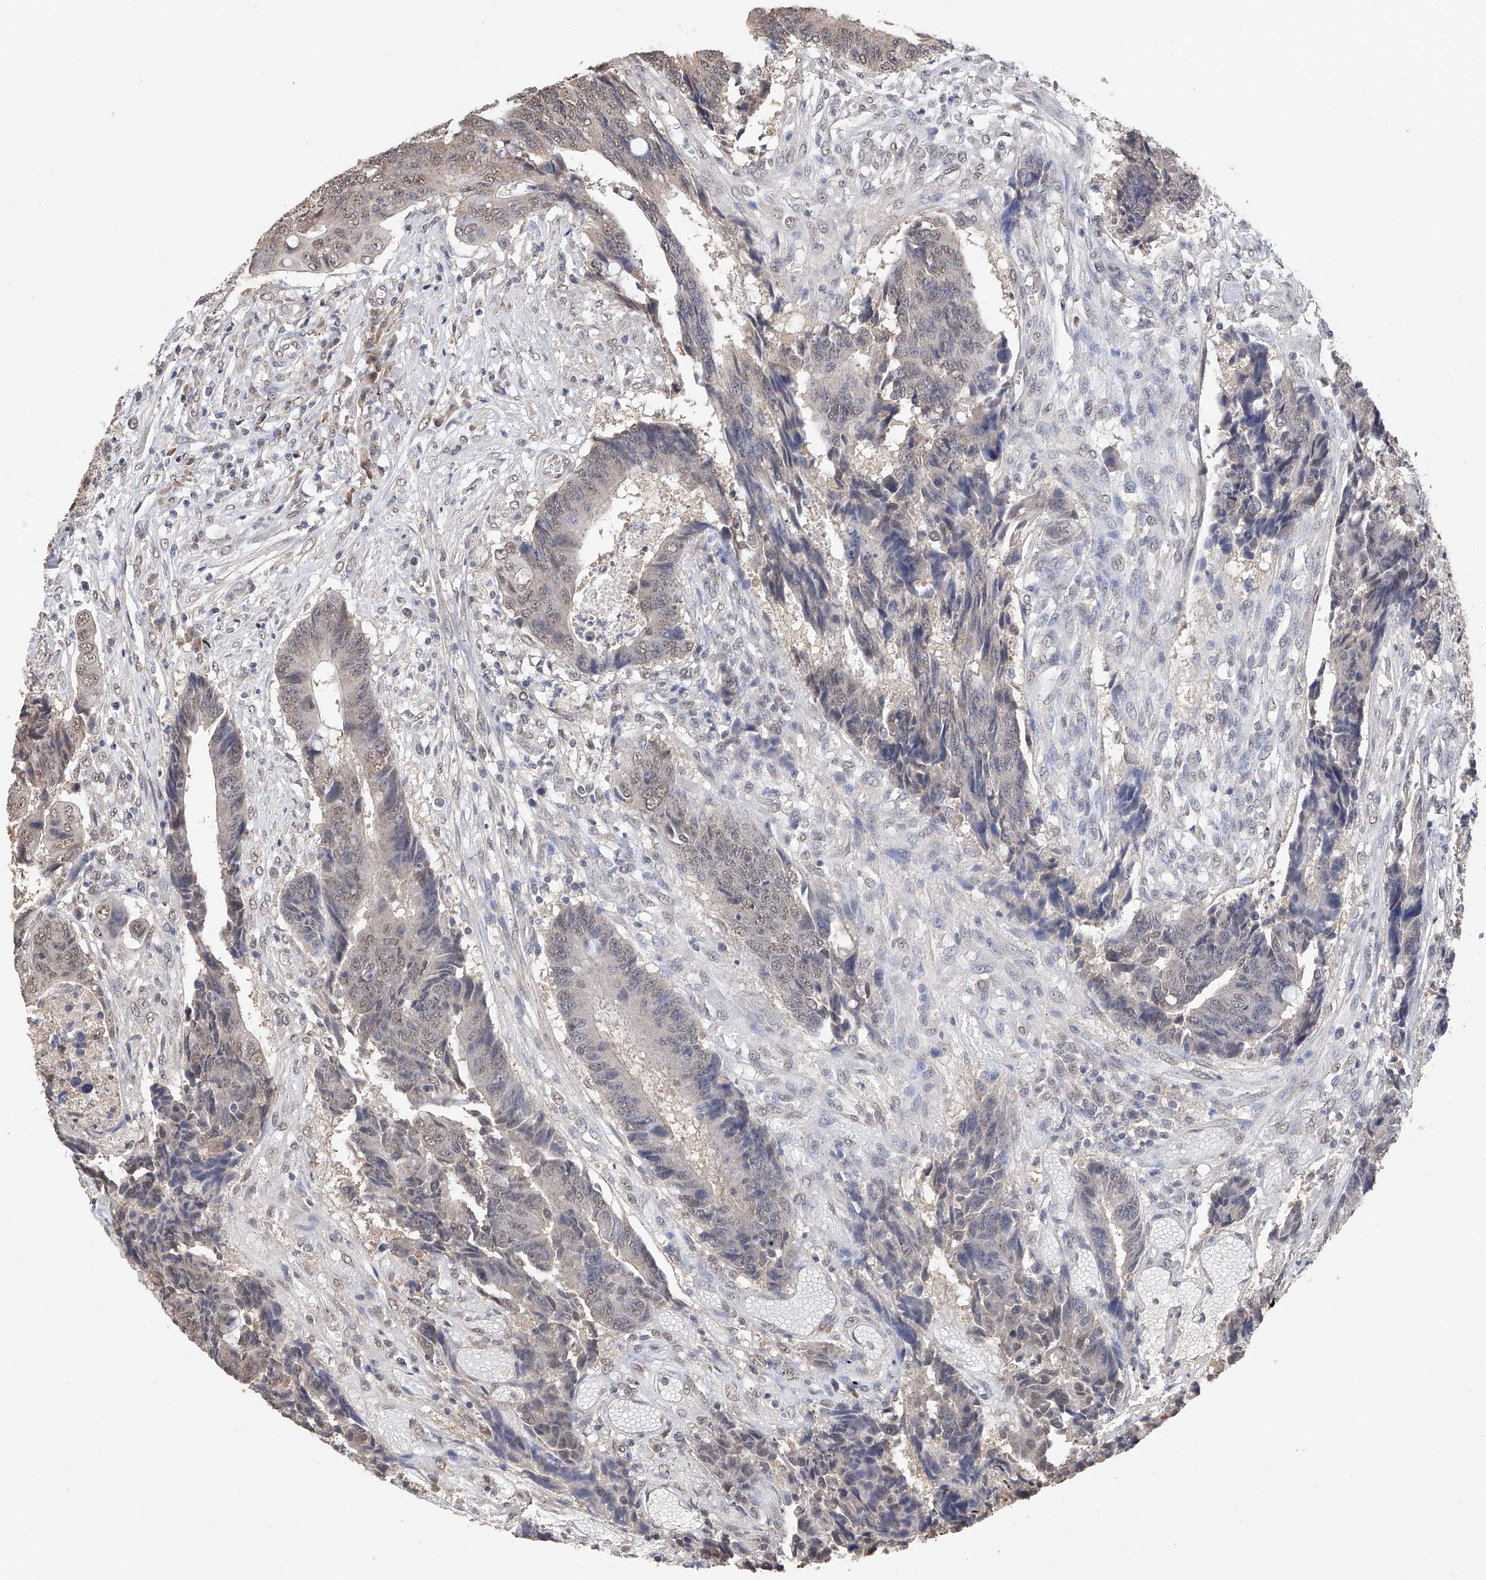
{"staining": {"intensity": "weak", "quantity": "25%-75%", "location": "nuclear"}, "tissue": "colorectal cancer", "cell_type": "Tumor cells", "image_type": "cancer", "snomed": [{"axis": "morphology", "description": "Adenocarcinoma, NOS"}, {"axis": "topography", "description": "Rectum"}], "caption": "Colorectal cancer stained for a protein exhibits weak nuclear positivity in tumor cells.", "gene": "DMAP1", "patient": {"sex": "male", "age": 84}}